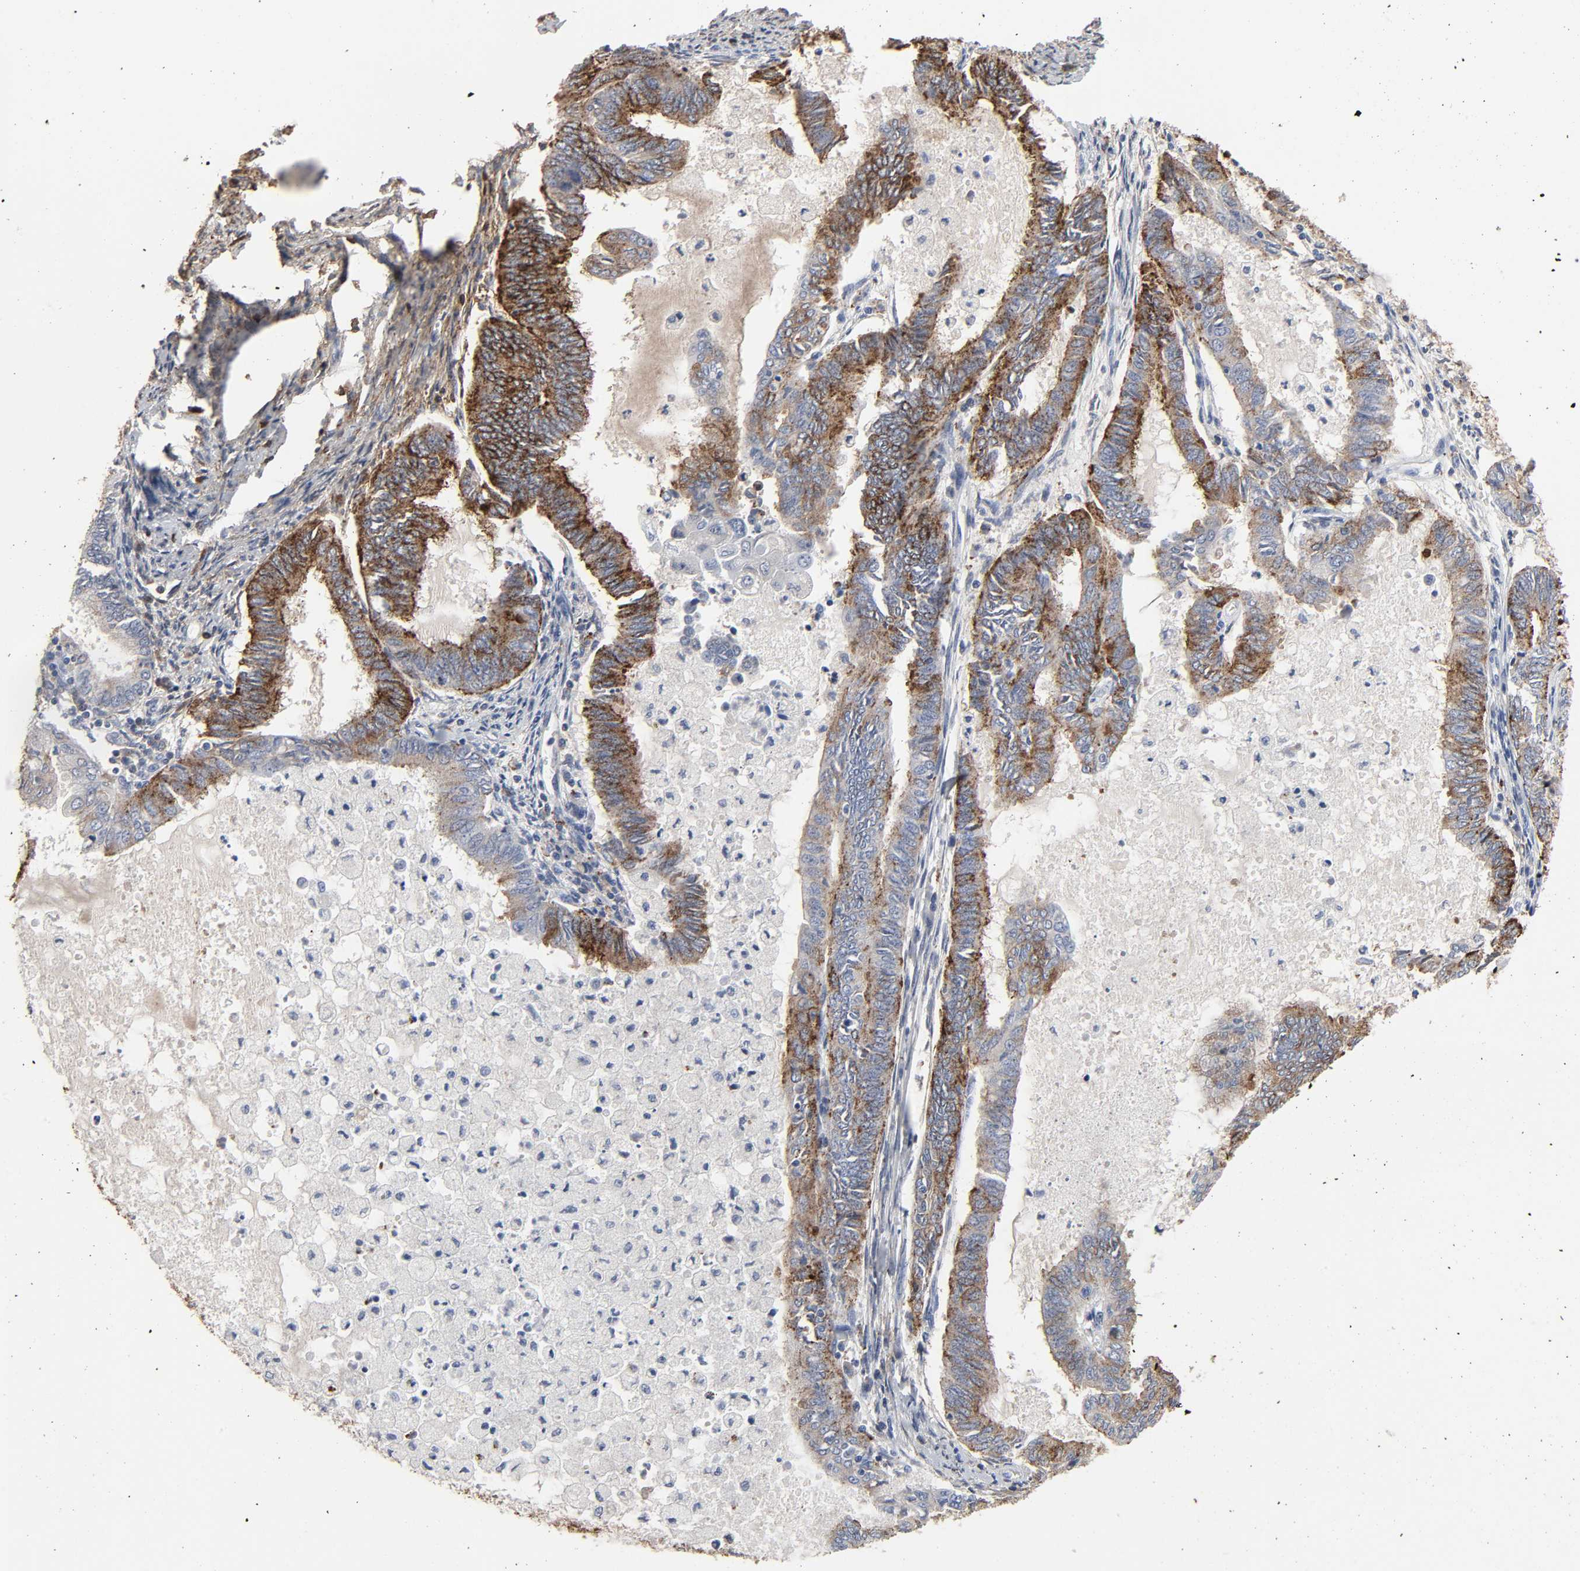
{"staining": {"intensity": "moderate", "quantity": "25%-75%", "location": "cytoplasmic/membranous"}, "tissue": "endometrial cancer", "cell_type": "Tumor cells", "image_type": "cancer", "snomed": [{"axis": "morphology", "description": "Adenocarcinoma, NOS"}, {"axis": "topography", "description": "Endometrium"}], "caption": "Endometrial cancer stained with a brown dye reveals moderate cytoplasmic/membranous positive positivity in about 25%-75% of tumor cells.", "gene": "FBLN1", "patient": {"sex": "female", "age": 86}}